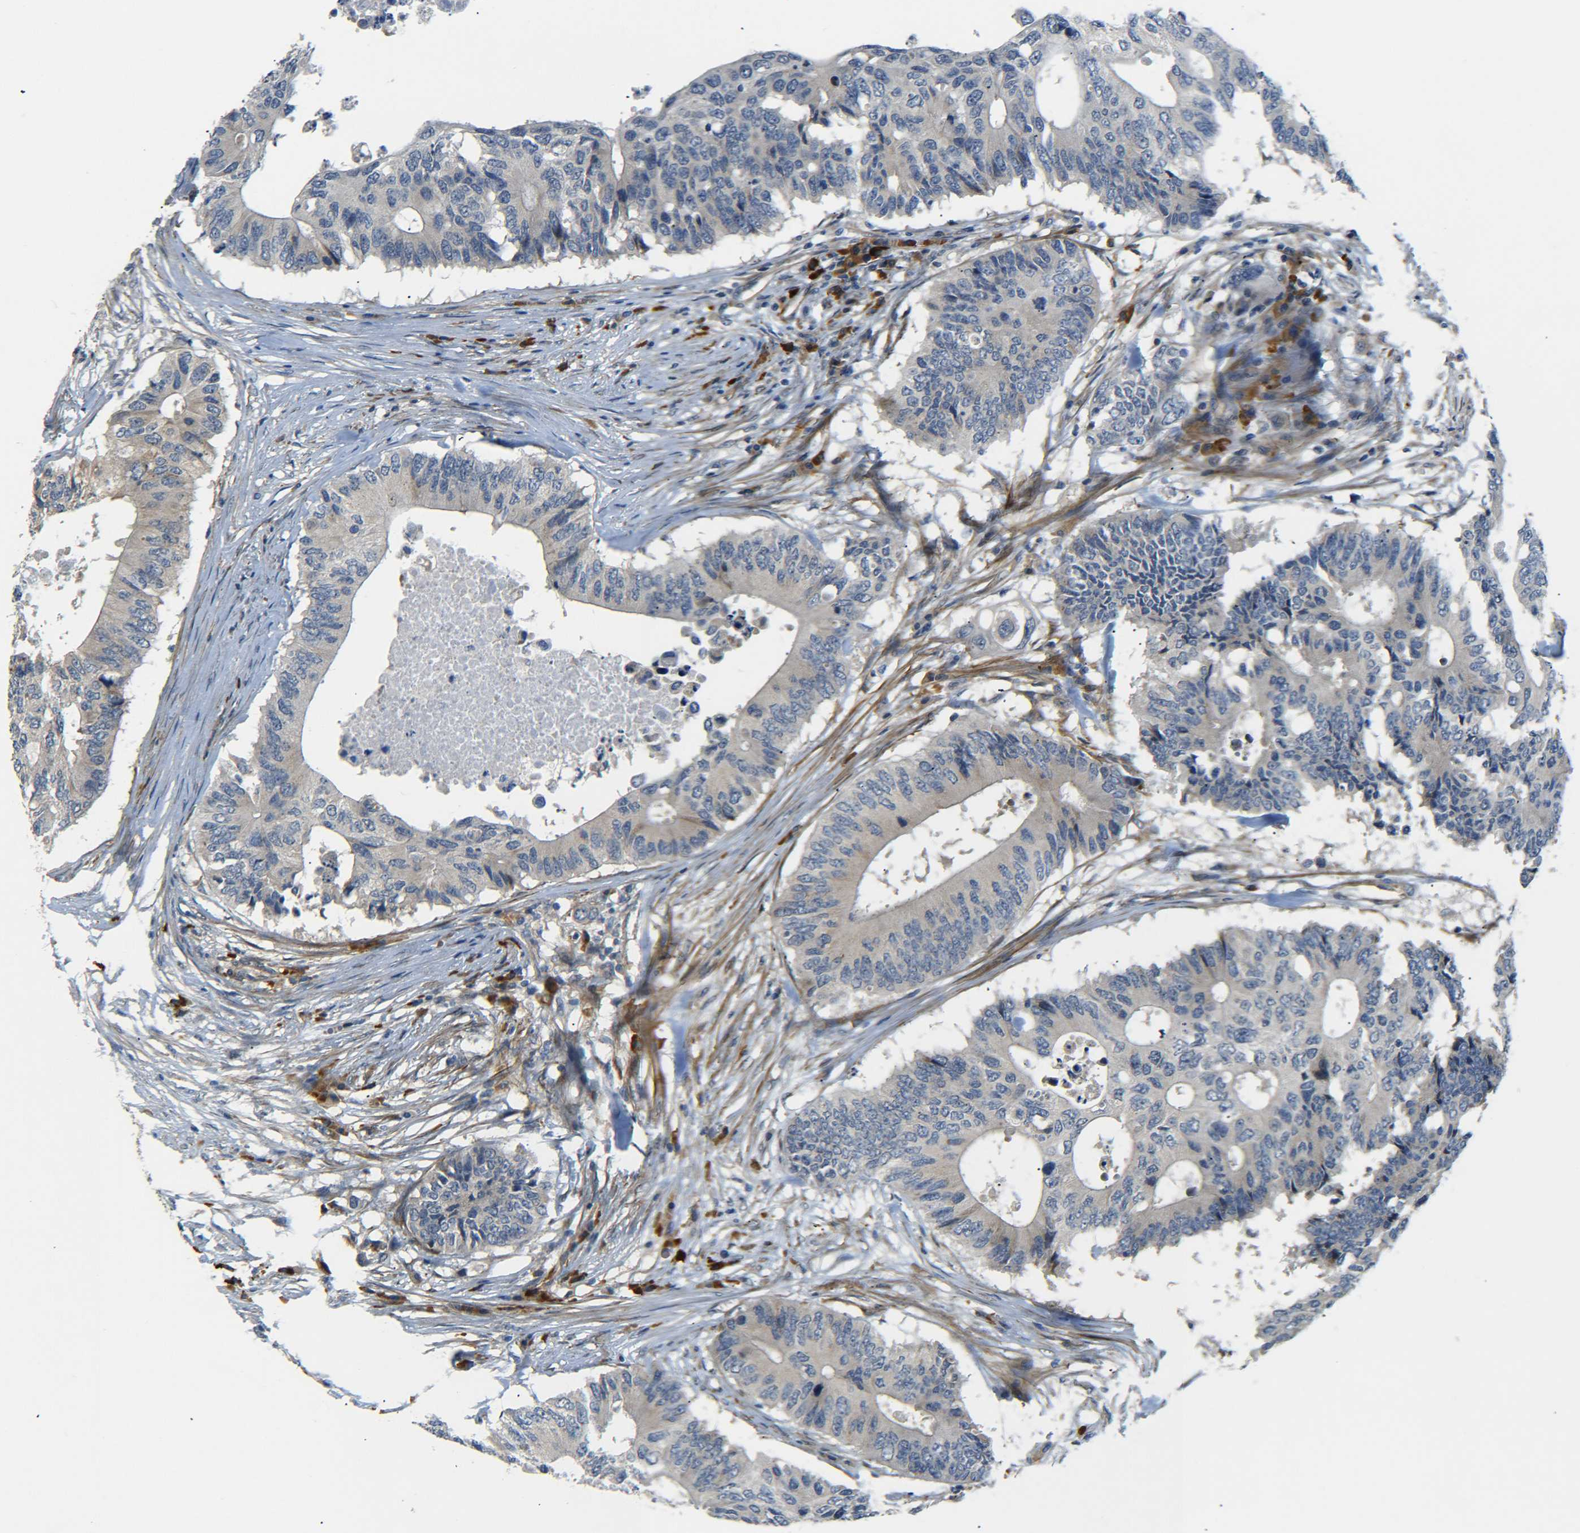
{"staining": {"intensity": "weak", "quantity": "25%-75%", "location": "cytoplasmic/membranous"}, "tissue": "colorectal cancer", "cell_type": "Tumor cells", "image_type": "cancer", "snomed": [{"axis": "morphology", "description": "Adenocarcinoma, NOS"}, {"axis": "topography", "description": "Colon"}], "caption": "Immunohistochemistry (IHC) staining of colorectal cancer, which reveals low levels of weak cytoplasmic/membranous staining in approximately 25%-75% of tumor cells indicating weak cytoplasmic/membranous protein staining. The staining was performed using DAB (3,3'-diaminobenzidine) (brown) for protein detection and nuclei were counterstained in hematoxylin (blue).", "gene": "MEIS1", "patient": {"sex": "male", "age": 71}}